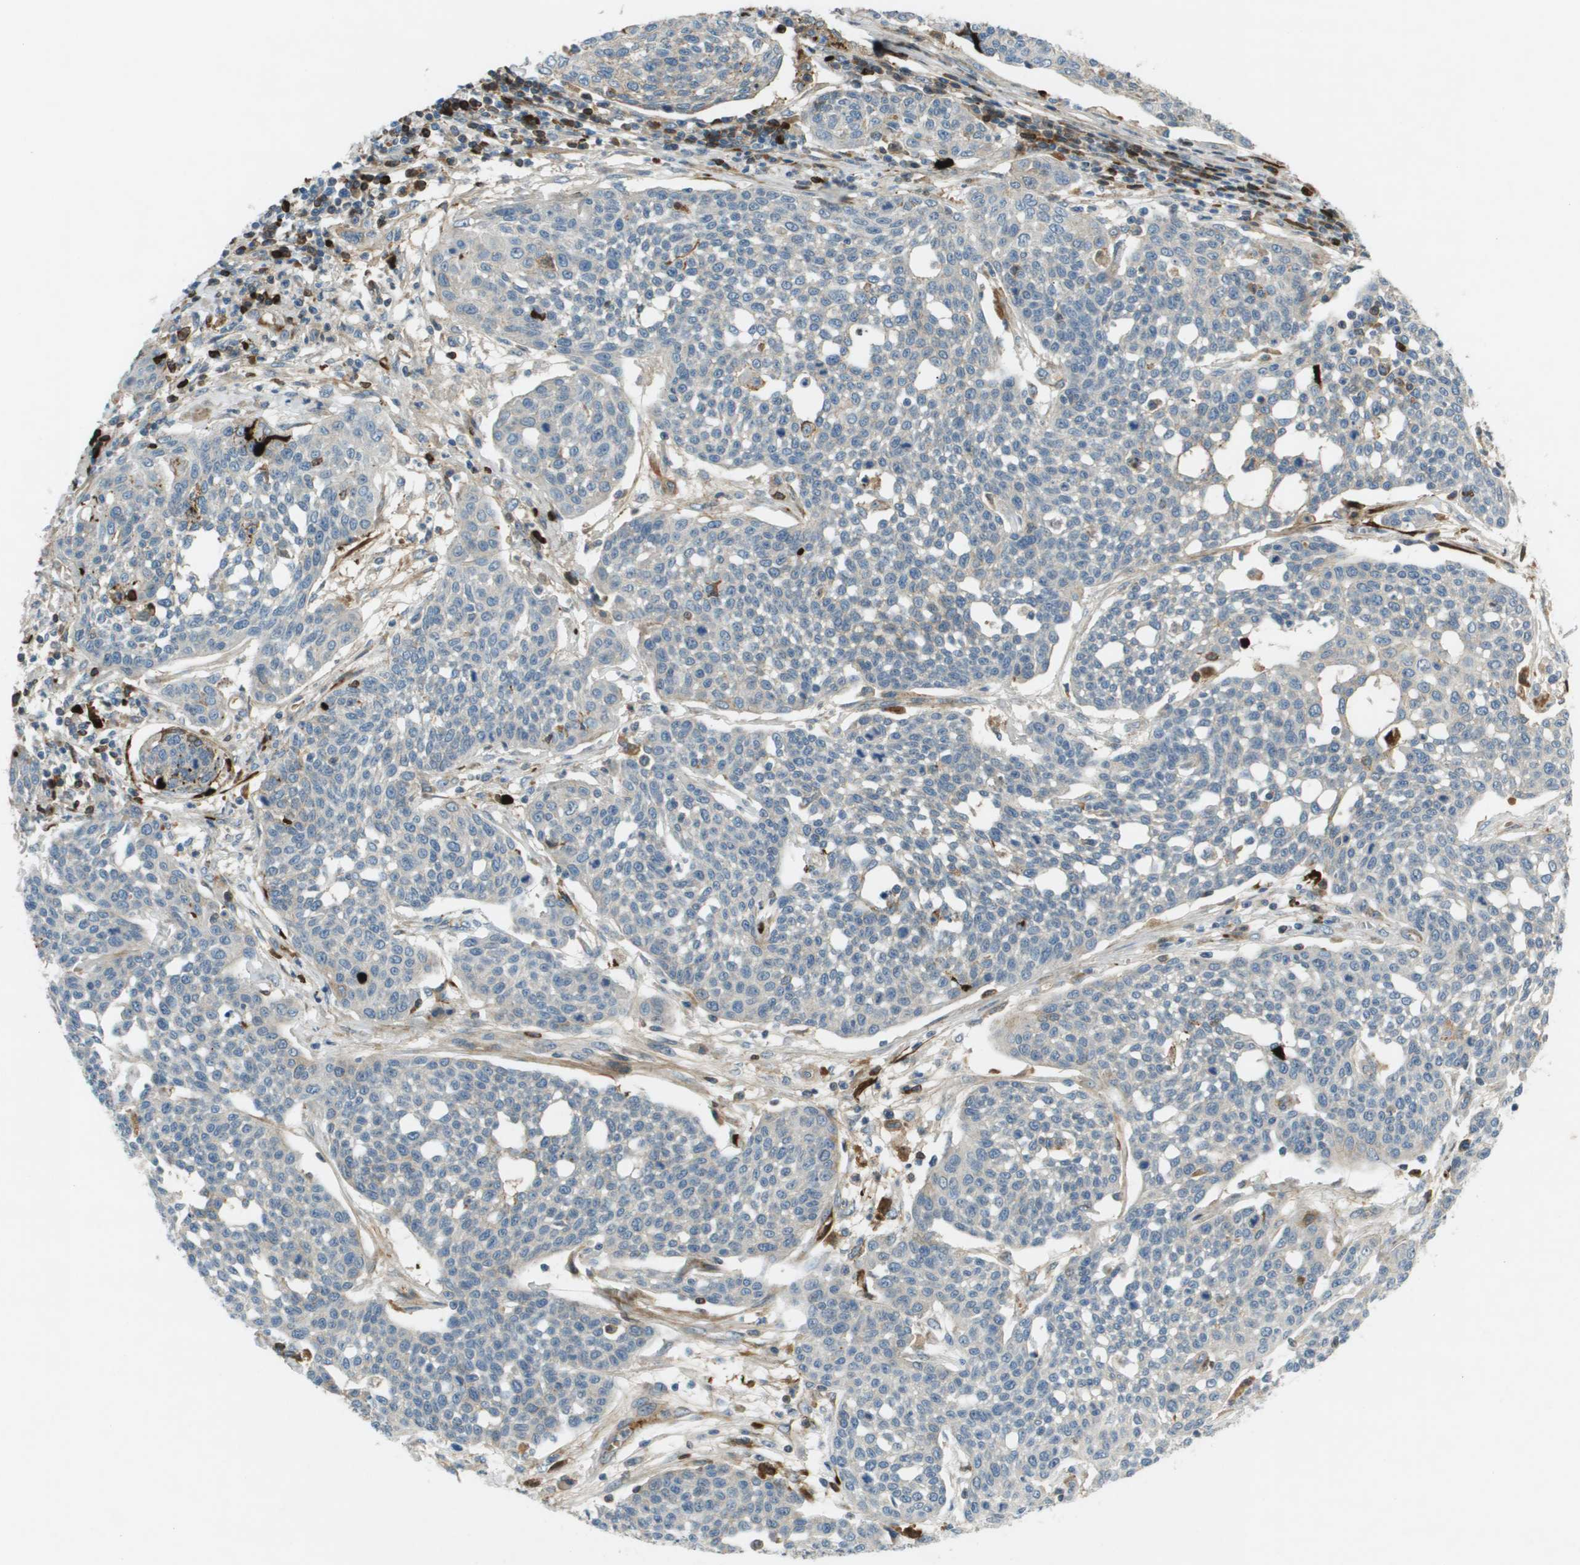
{"staining": {"intensity": "weak", "quantity": "<25%", "location": "cytoplasmic/membranous"}, "tissue": "cervical cancer", "cell_type": "Tumor cells", "image_type": "cancer", "snomed": [{"axis": "morphology", "description": "Squamous cell carcinoma, NOS"}, {"axis": "topography", "description": "Cervix"}], "caption": "This histopathology image is of cervical squamous cell carcinoma stained with immunohistochemistry (IHC) to label a protein in brown with the nuclei are counter-stained blue. There is no positivity in tumor cells.", "gene": "VTN", "patient": {"sex": "female", "age": 34}}